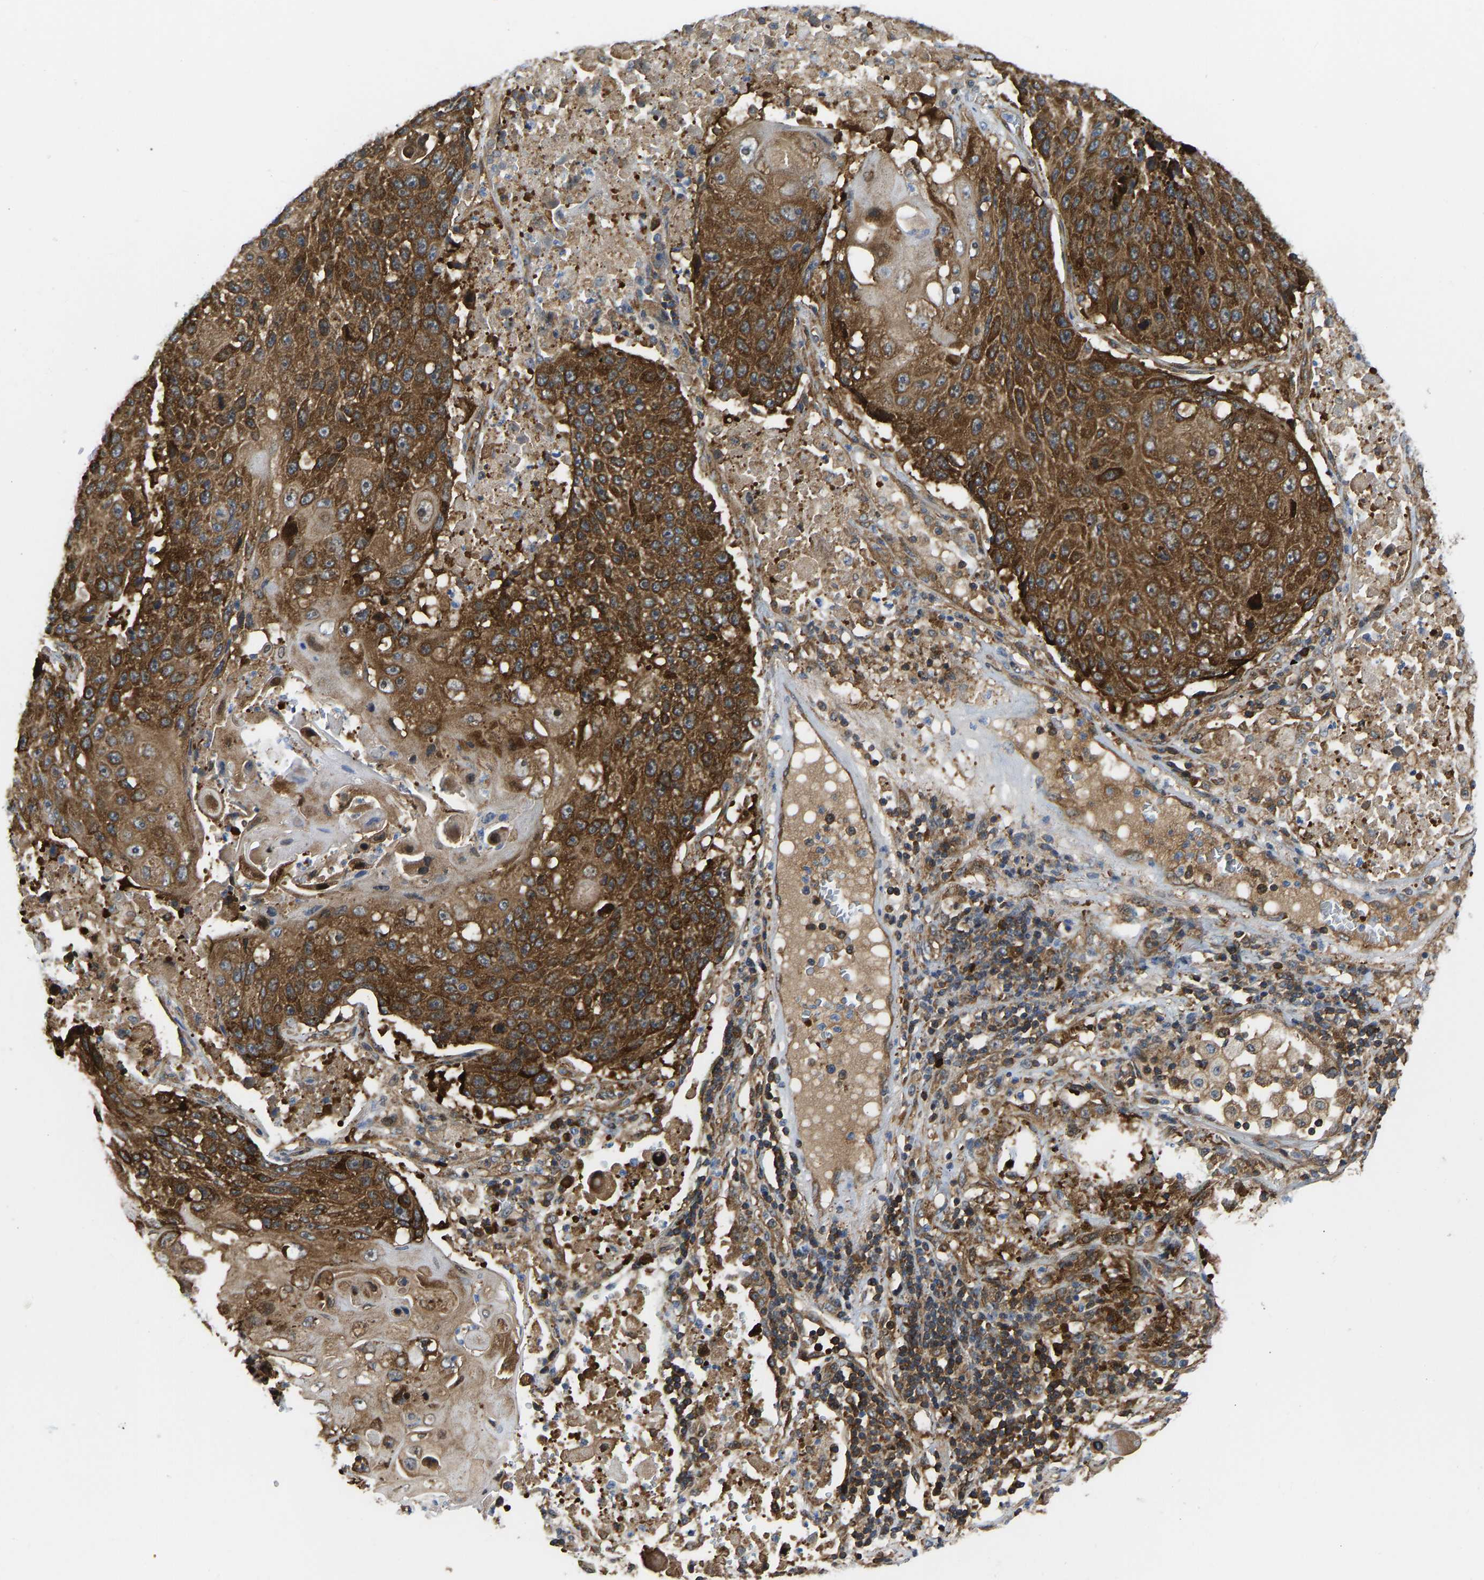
{"staining": {"intensity": "strong", "quantity": ">75%", "location": "cytoplasmic/membranous"}, "tissue": "lung cancer", "cell_type": "Tumor cells", "image_type": "cancer", "snomed": [{"axis": "morphology", "description": "Squamous cell carcinoma, NOS"}, {"axis": "topography", "description": "Lung"}], "caption": "Protein expression analysis of lung cancer shows strong cytoplasmic/membranous expression in about >75% of tumor cells. Nuclei are stained in blue.", "gene": "RASGRF2", "patient": {"sex": "male", "age": 61}}